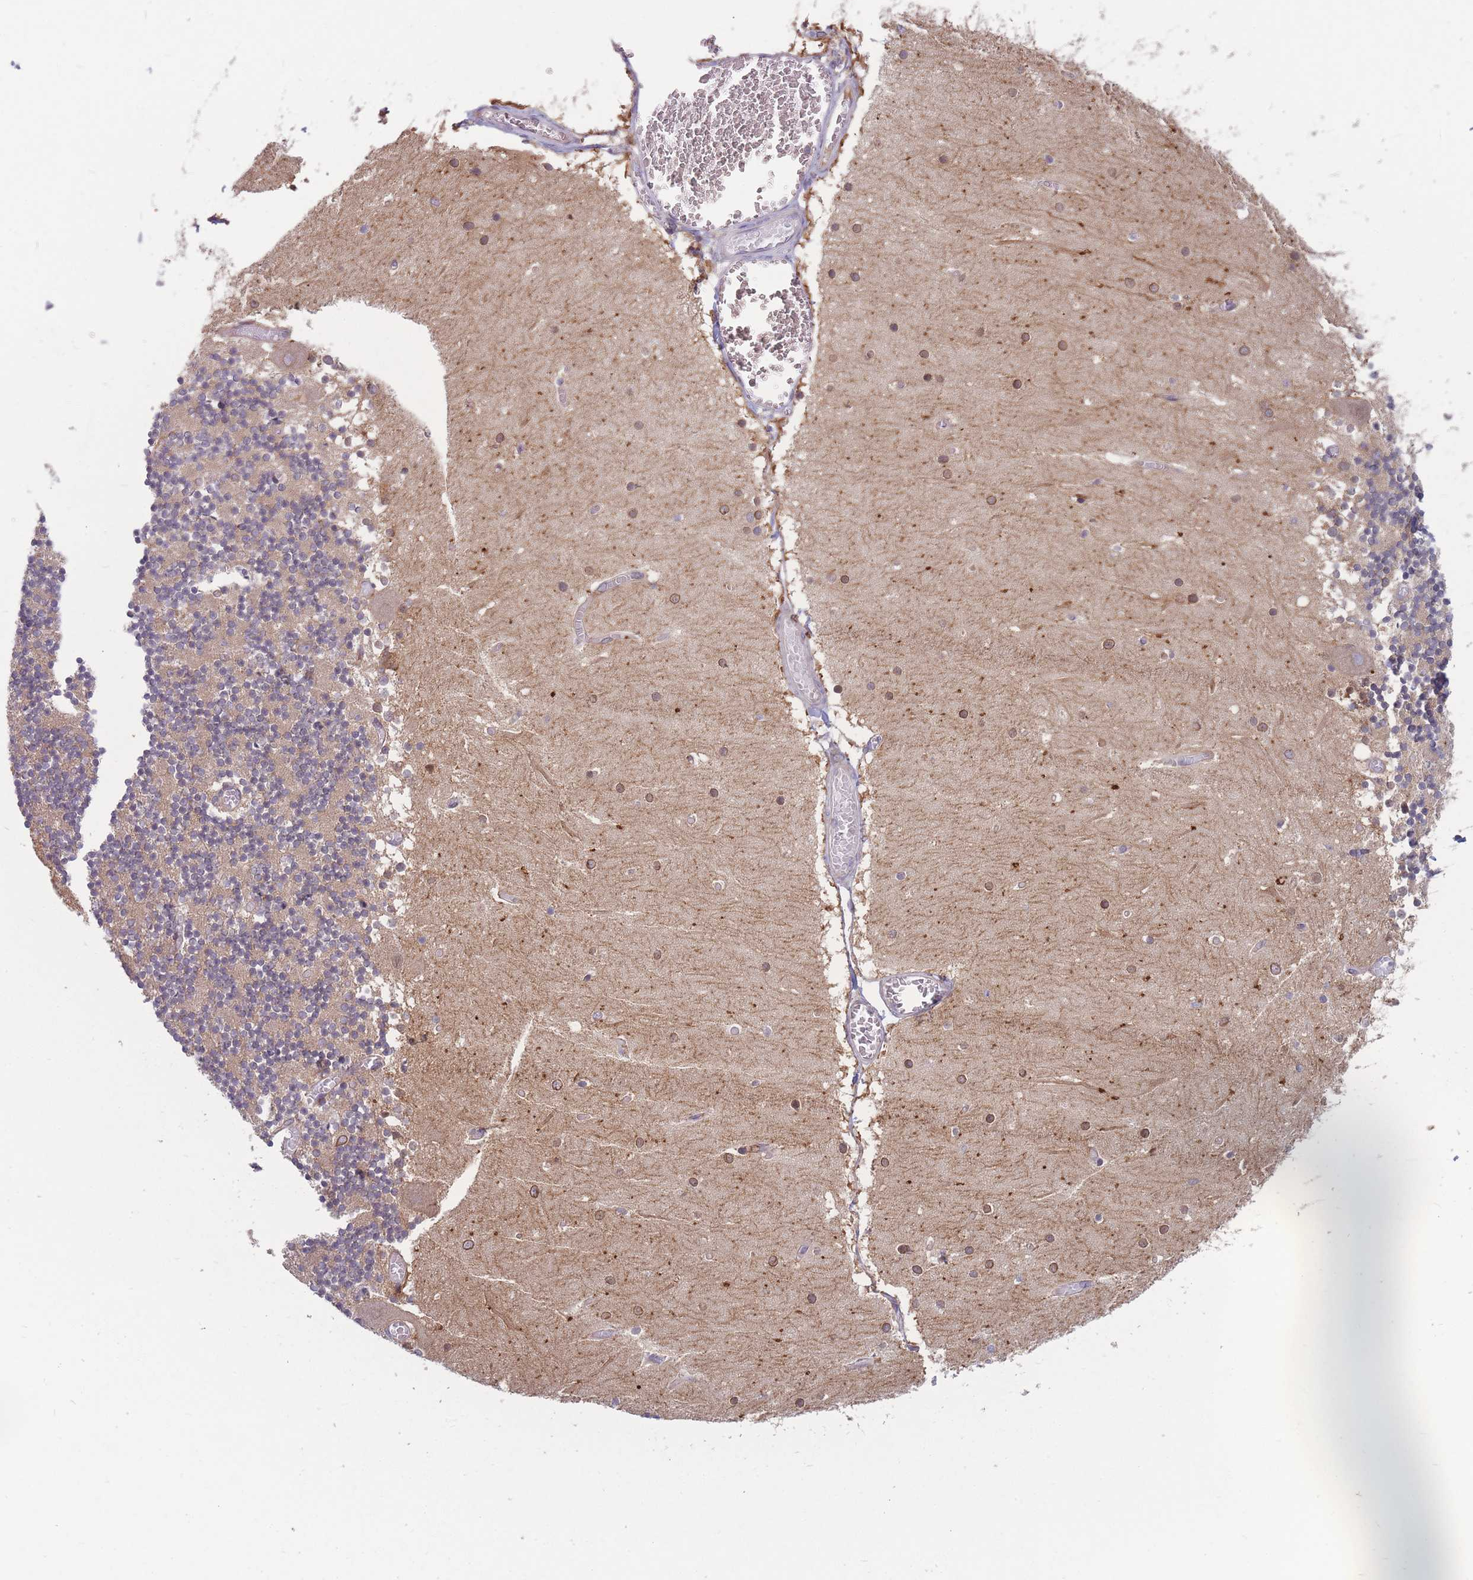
{"staining": {"intensity": "negative", "quantity": "none", "location": "none"}, "tissue": "cerebellum", "cell_type": "Cells in granular layer", "image_type": "normal", "snomed": [{"axis": "morphology", "description": "Normal tissue, NOS"}, {"axis": "topography", "description": "Cerebellum"}], "caption": "Immunohistochemical staining of benign human cerebellum demonstrates no significant staining in cells in granular layer.", "gene": "TMEM131L", "patient": {"sex": "female", "age": 28}}